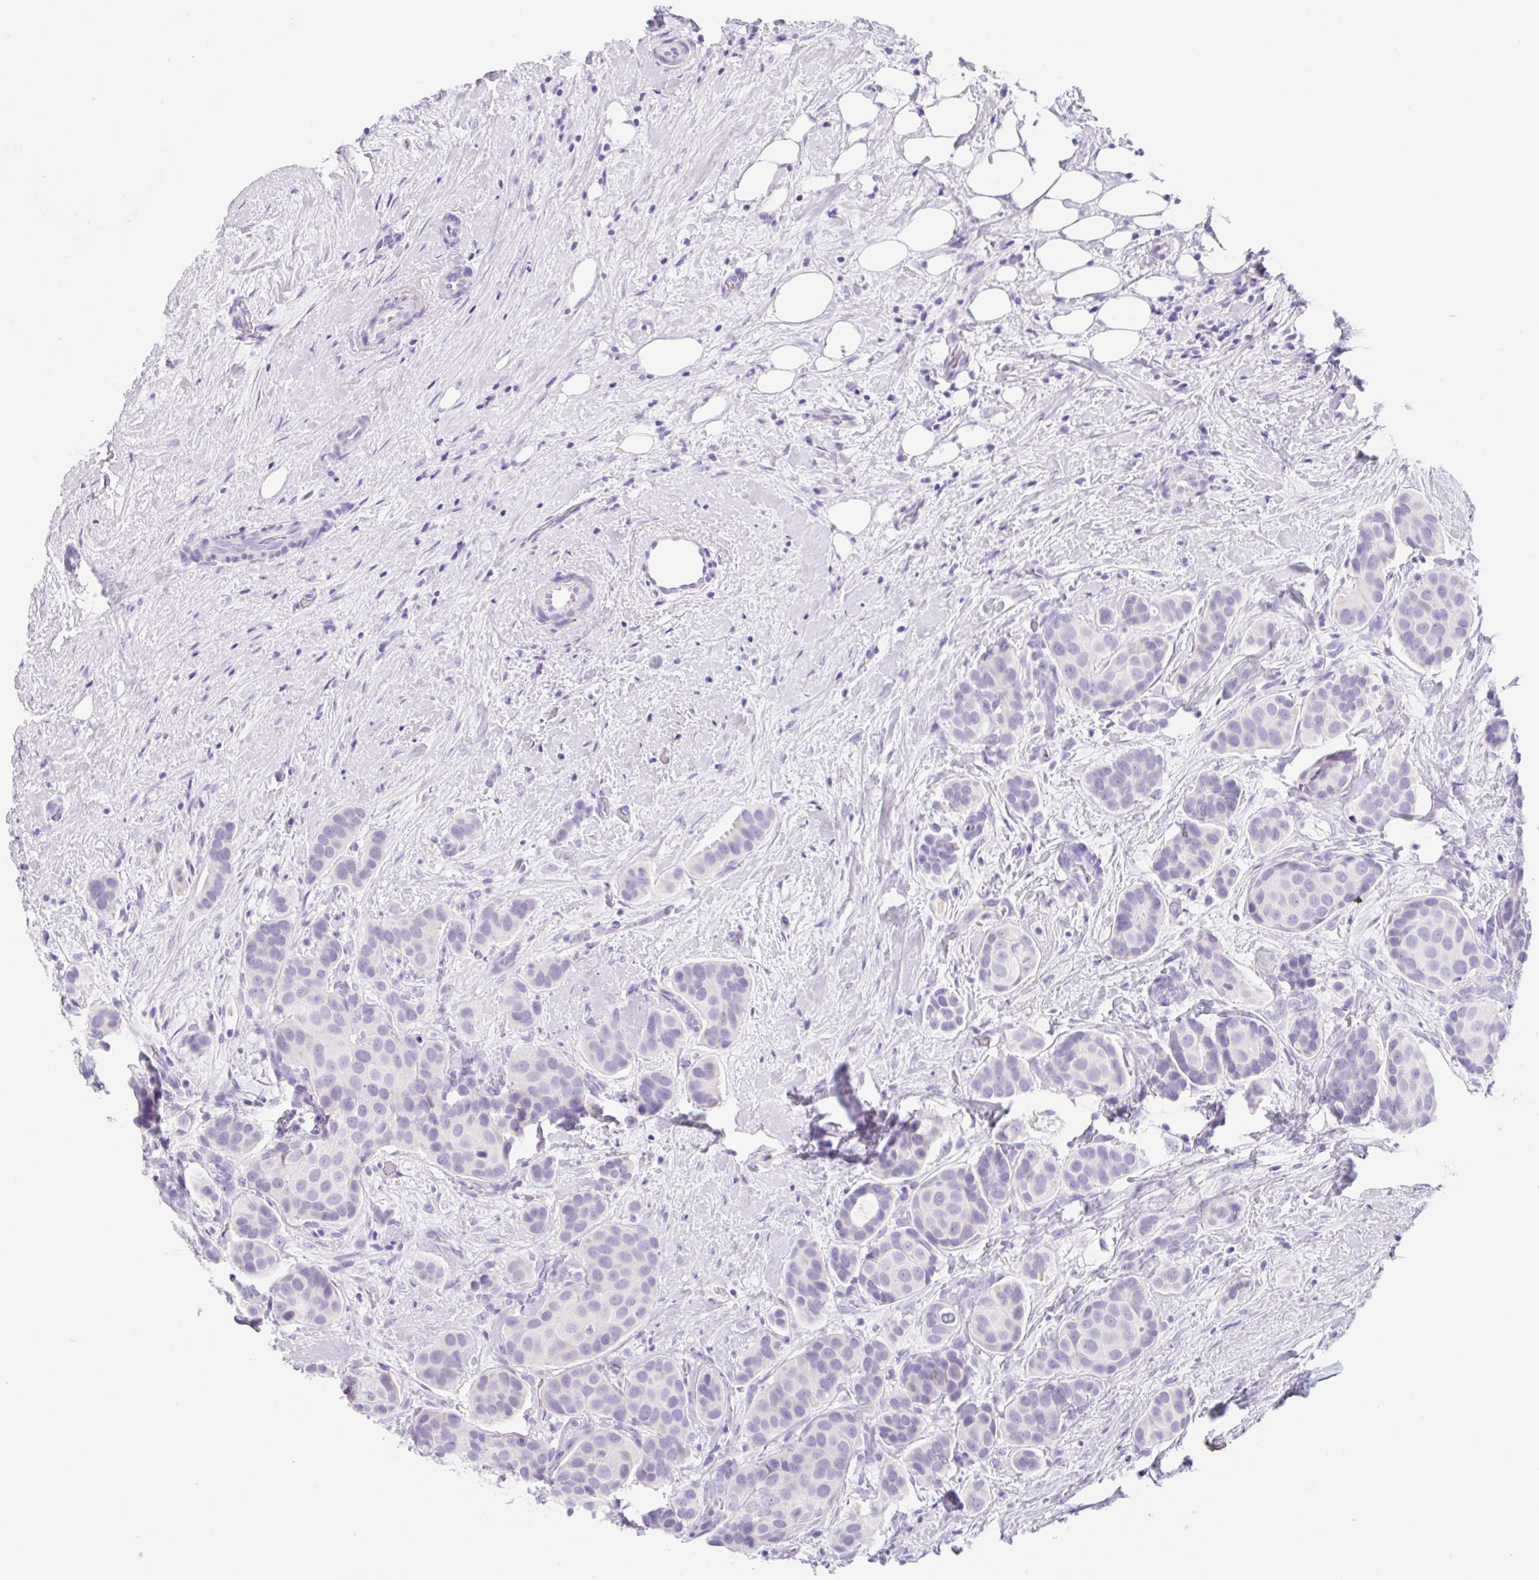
{"staining": {"intensity": "negative", "quantity": "none", "location": "none"}, "tissue": "breast cancer", "cell_type": "Tumor cells", "image_type": "cancer", "snomed": [{"axis": "morphology", "description": "Duct carcinoma"}, {"axis": "topography", "description": "Breast"}], "caption": "Immunohistochemical staining of human invasive ductal carcinoma (breast) shows no significant staining in tumor cells. (Brightfield microscopy of DAB (3,3'-diaminobenzidine) immunohistochemistry (IHC) at high magnification).", "gene": "KLK8", "patient": {"sex": "female", "age": 70}}